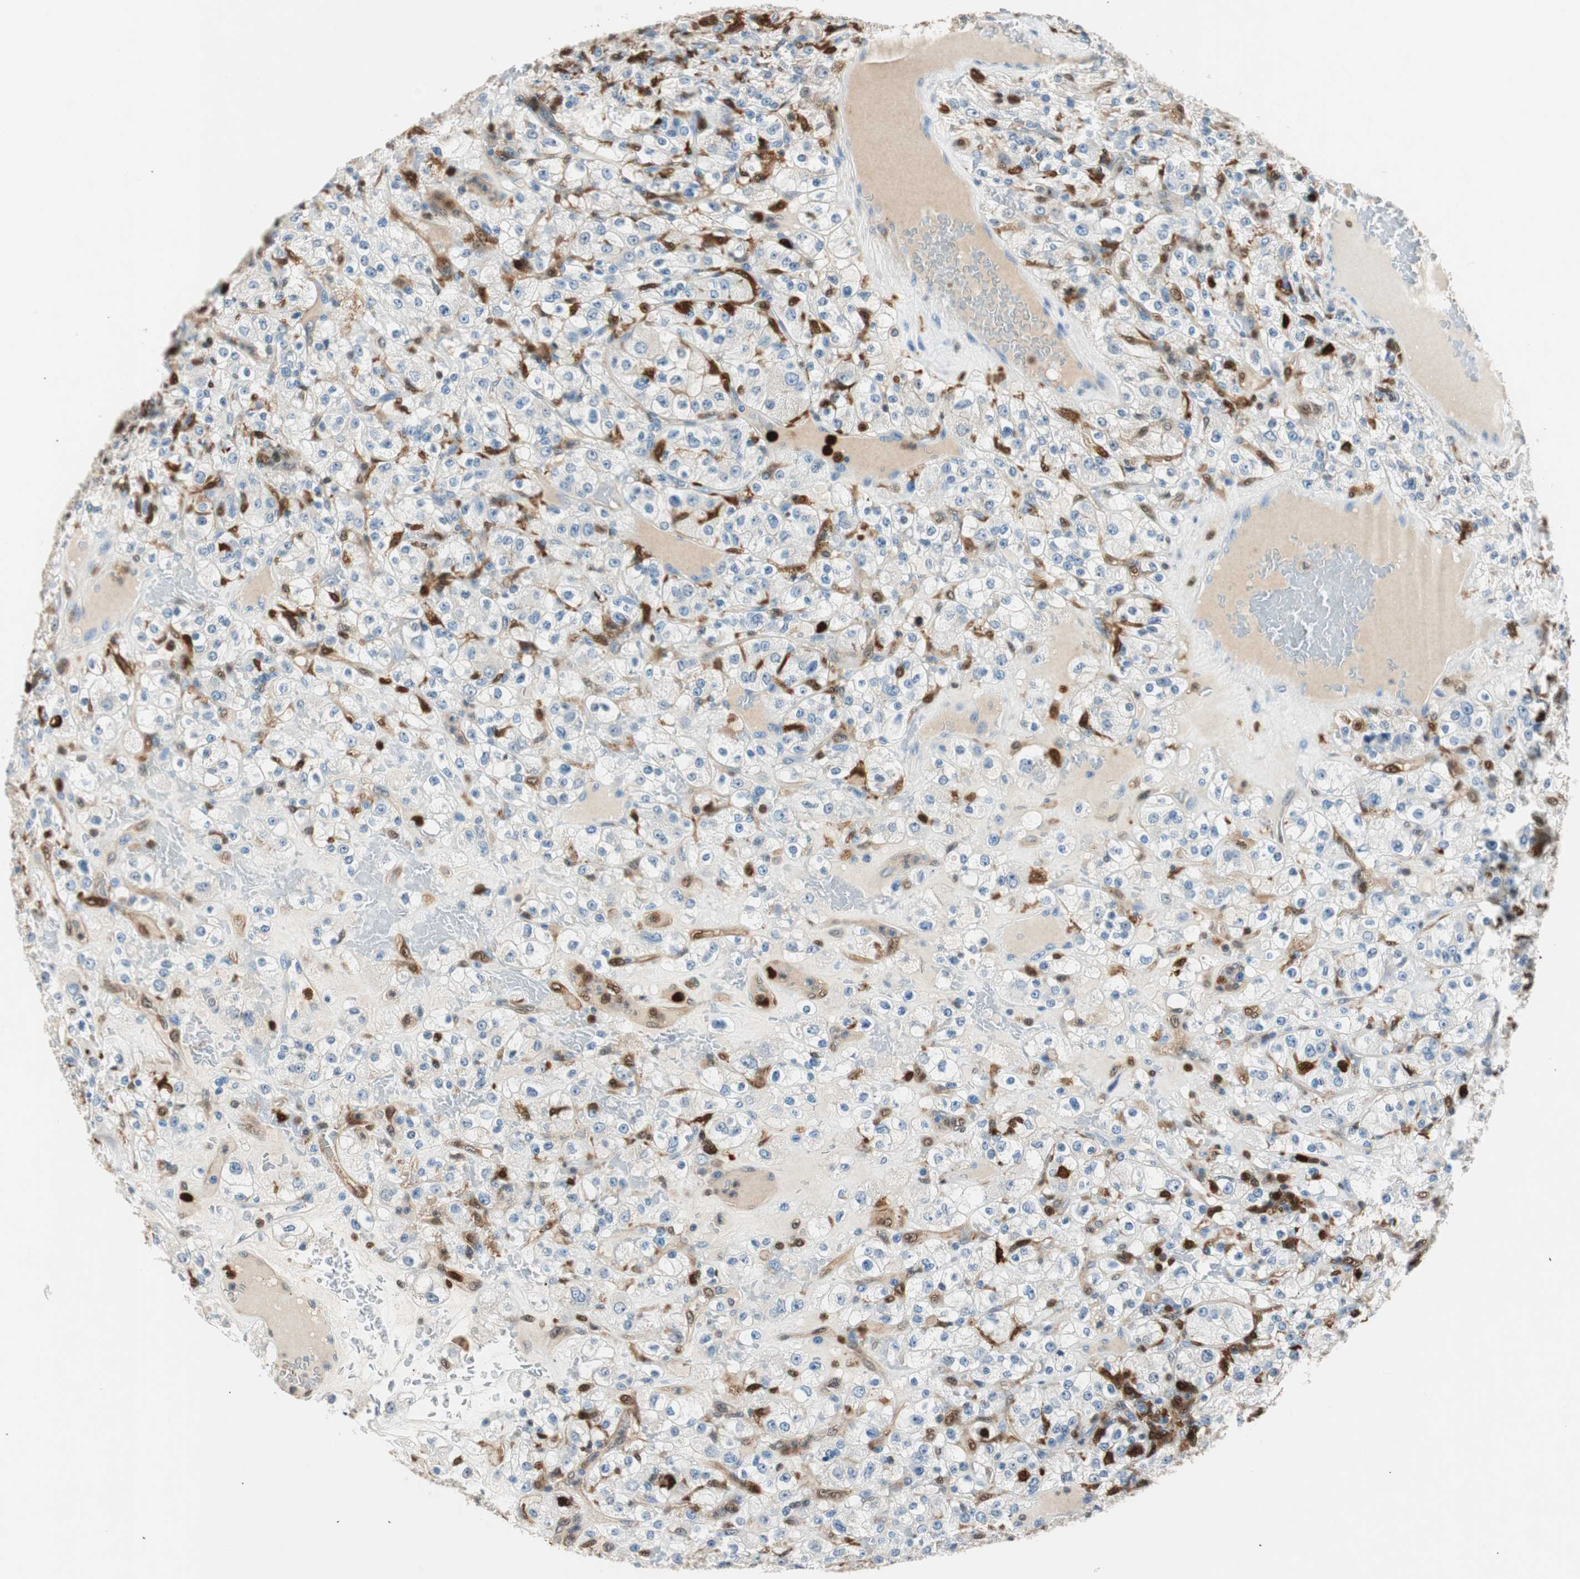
{"staining": {"intensity": "negative", "quantity": "none", "location": "none"}, "tissue": "renal cancer", "cell_type": "Tumor cells", "image_type": "cancer", "snomed": [{"axis": "morphology", "description": "Normal tissue, NOS"}, {"axis": "morphology", "description": "Adenocarcinoma, NOS"}, {"axis": "topography", "description": "Kidney"}], "caption": "Immunohistochemical staining of human renal adenocarcinoma exhibits no significant staining in tumor cells.", "gene": "COTL1", "patient": {"sex": "female", "age": 72}}